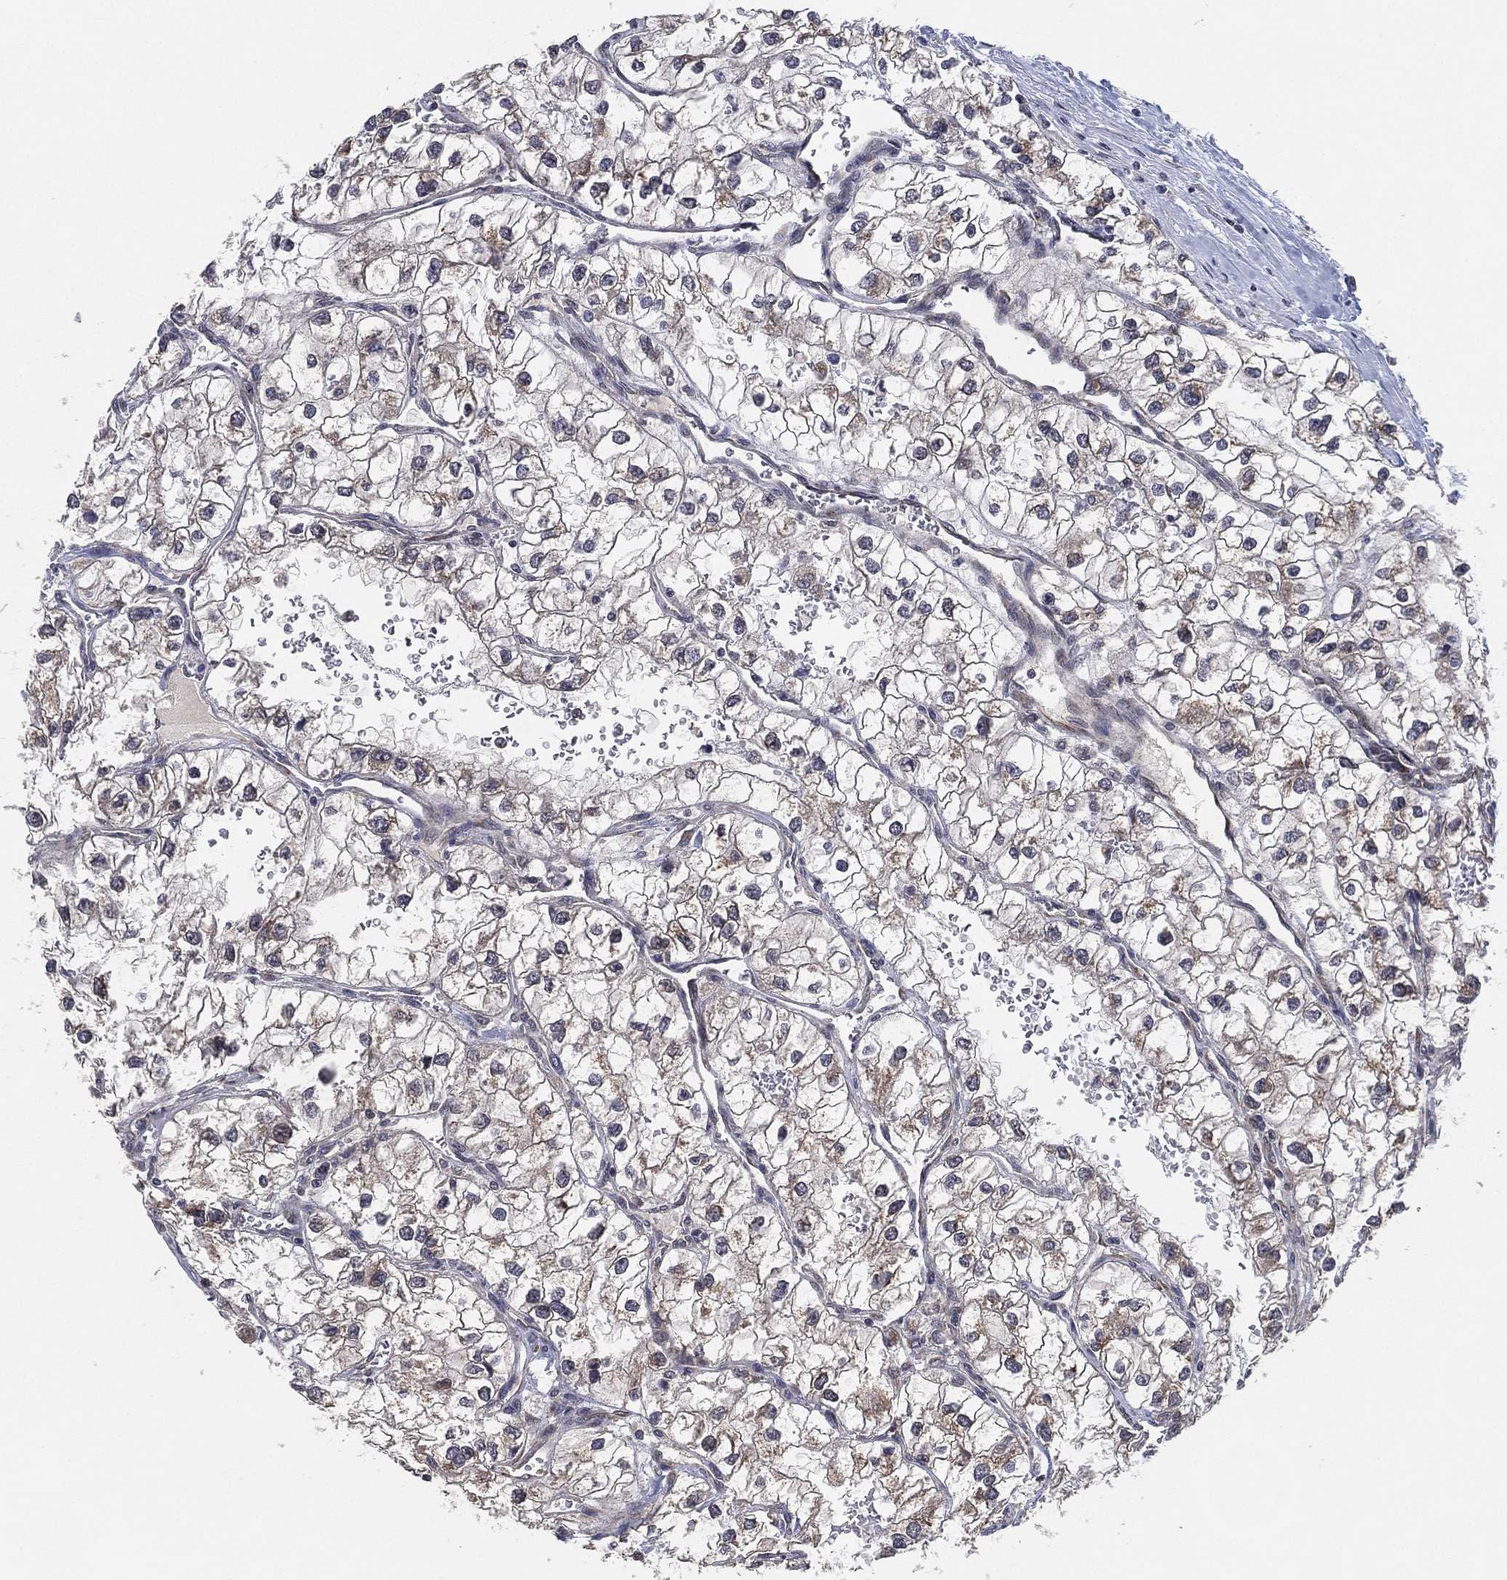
{"staining": {"intensity": "weak", "quantity": "25%-75%", "location": "cytoplasmic/membranous"}, "tissue": "renal cancer", "cell_type": "Tumor cells", "image_type": "cancer", "snomed": [{"axis": "morphology", "description": "Adenocarcinoma, NOS"}, {"axis": "topography", "description": "Kidney"}], "caption": "This is a micrograph of immunohistochemistry staining of adenocarcinoma (renal), which shows weak positivity in the cytoplasmic/membranous of tumor cells.", "gene": "FAM104A", "patient": {"sex": "male", "age": 59}}